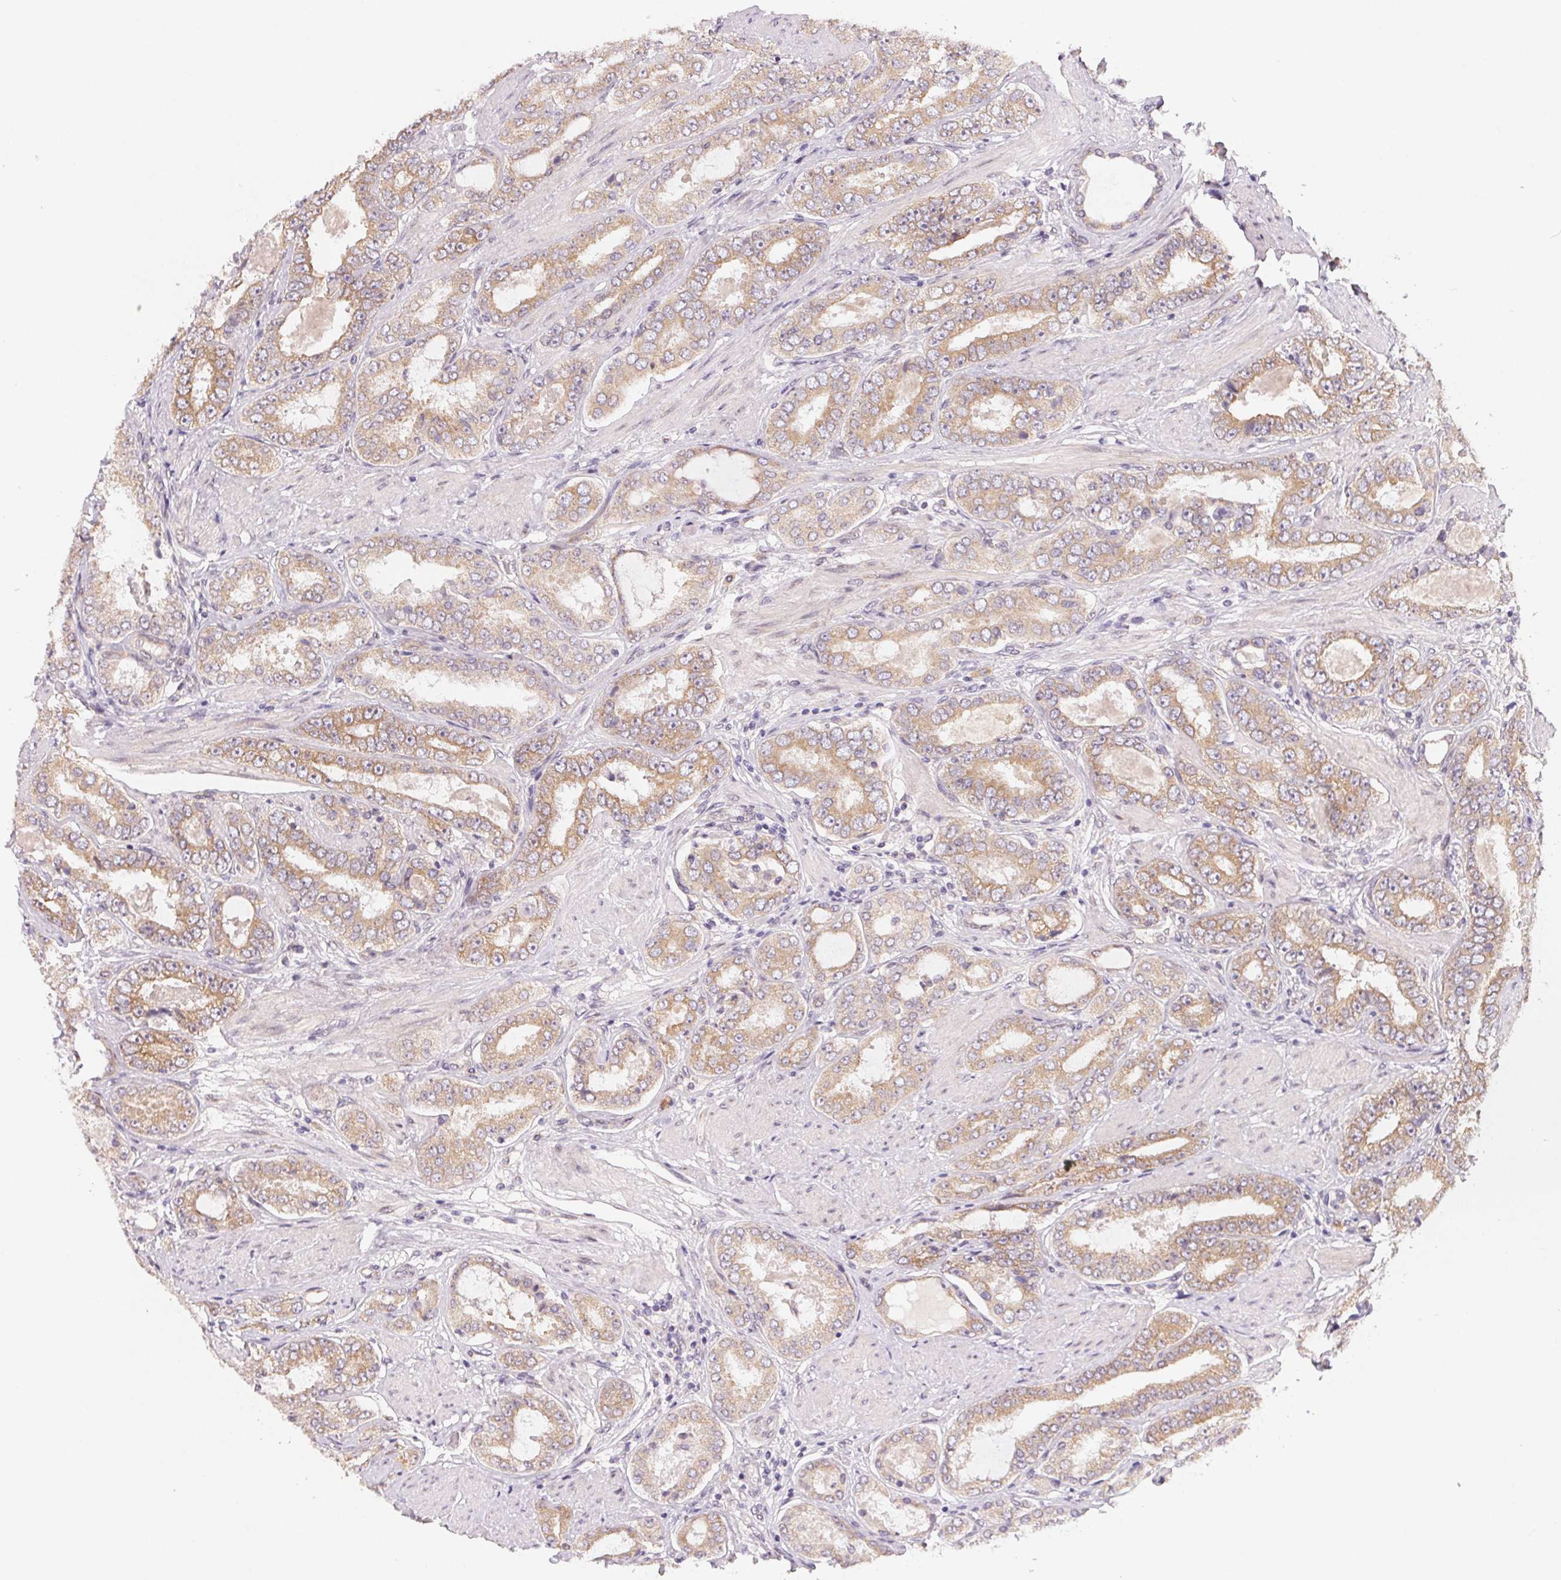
{"staining": {"intensity": "weak", "quantity": ">75%", "location": "cytoplasmic/membranous"}, "tissue": "prostate cancer", "cell_type": "Tumor cells", "image_type": "cancer", "snomed": [{"axis": "morphology", "description": "Adenocarcinoma, High grade"}, {"axis": "topography", "description": "Prostate"}], "caption": "High-grade adenocarcinoma (prostate) stained with DAB (3,3'-diaminobenzidine) immunohistochemistry displays low levels of weak cytoplasmic/membranous expression in approximately >75% of tumor cells.", "gene": "EI24", "patient": {"sex": "male", "age": 63}}